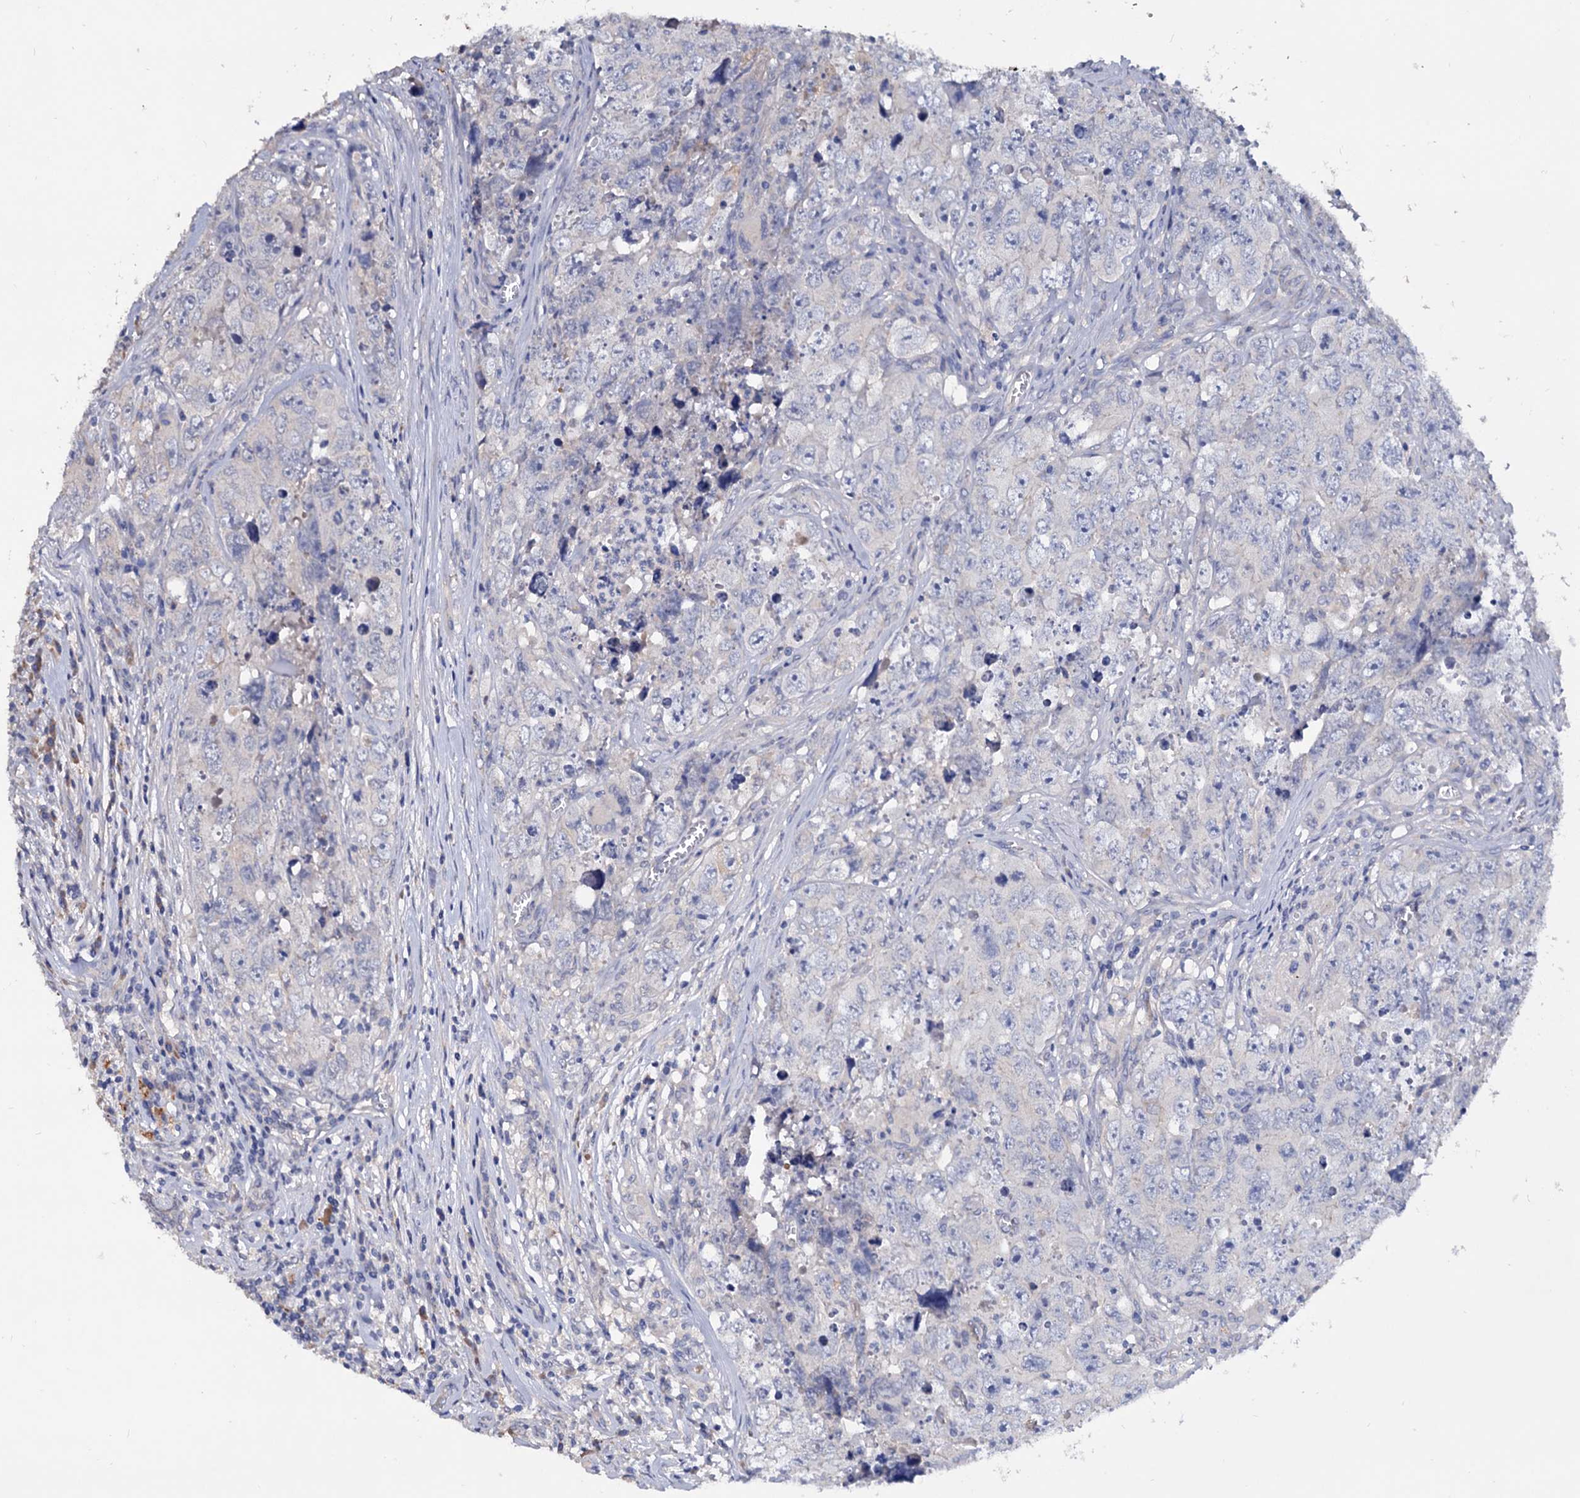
{"staining": {"intensity": "negative", "quantity": "none", "location": "none"}, "tissue": "testis cancer", "cell_type": "Tumor cells", "image_type": "cancer", "snomed": [{"axis": "morphology", "description": "Seminoma, NOS"}, {"axis": "morphology", "description": "Carcinoma, Embryonal, NOS"}, {"axis": "topography", "description": "Testis"}], "caption": "Immunohistochemical staining of human testis cancer shows no significant positivity in tumor cells.", "gene": "NPAS4", "patient": {"sex": "male", "age": 43}}